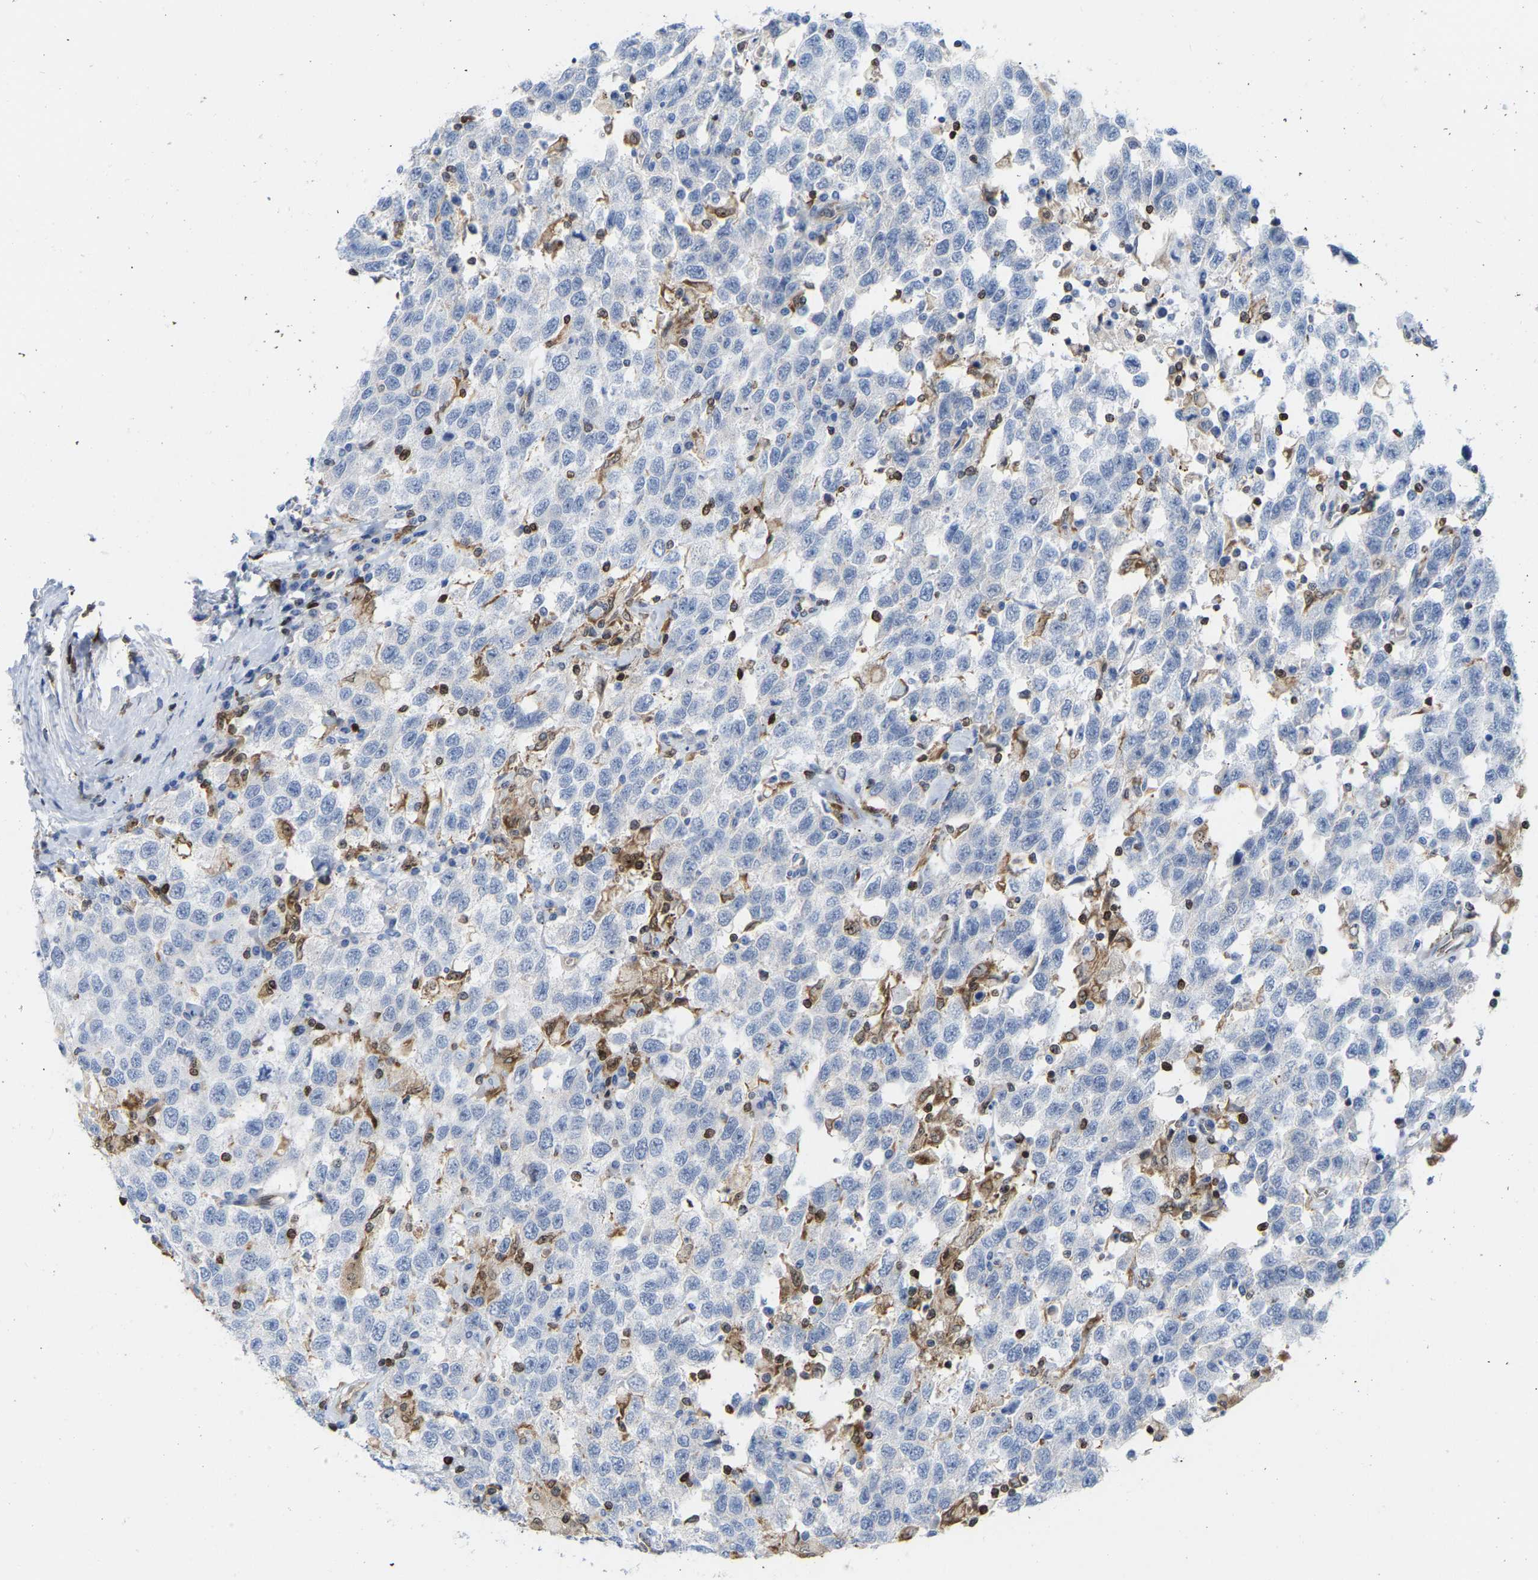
{"staining": {"intensity": "negative", "quantity": "none", "location": "none"}, "tissue": "testis cancer", "cell_type": "Tumor cells", "image_type": "cancer", "snomed": [{"axis": "morphology", "description": "Seminoma, NOS"}, {"axis": "topography", "description": "Testis"}], "caption": "Immunohistochemistry (IHC) photomicrograph of human testis cancer (seminoma) stained for a protein (brown), which shows no expression in tumor cells. The staining is performed using DAB brown chromogen with nuclei counter-stained in using hematoxylin.", "gene": "GIMAP4", "patient": {"sex": "male", "age": 41}}